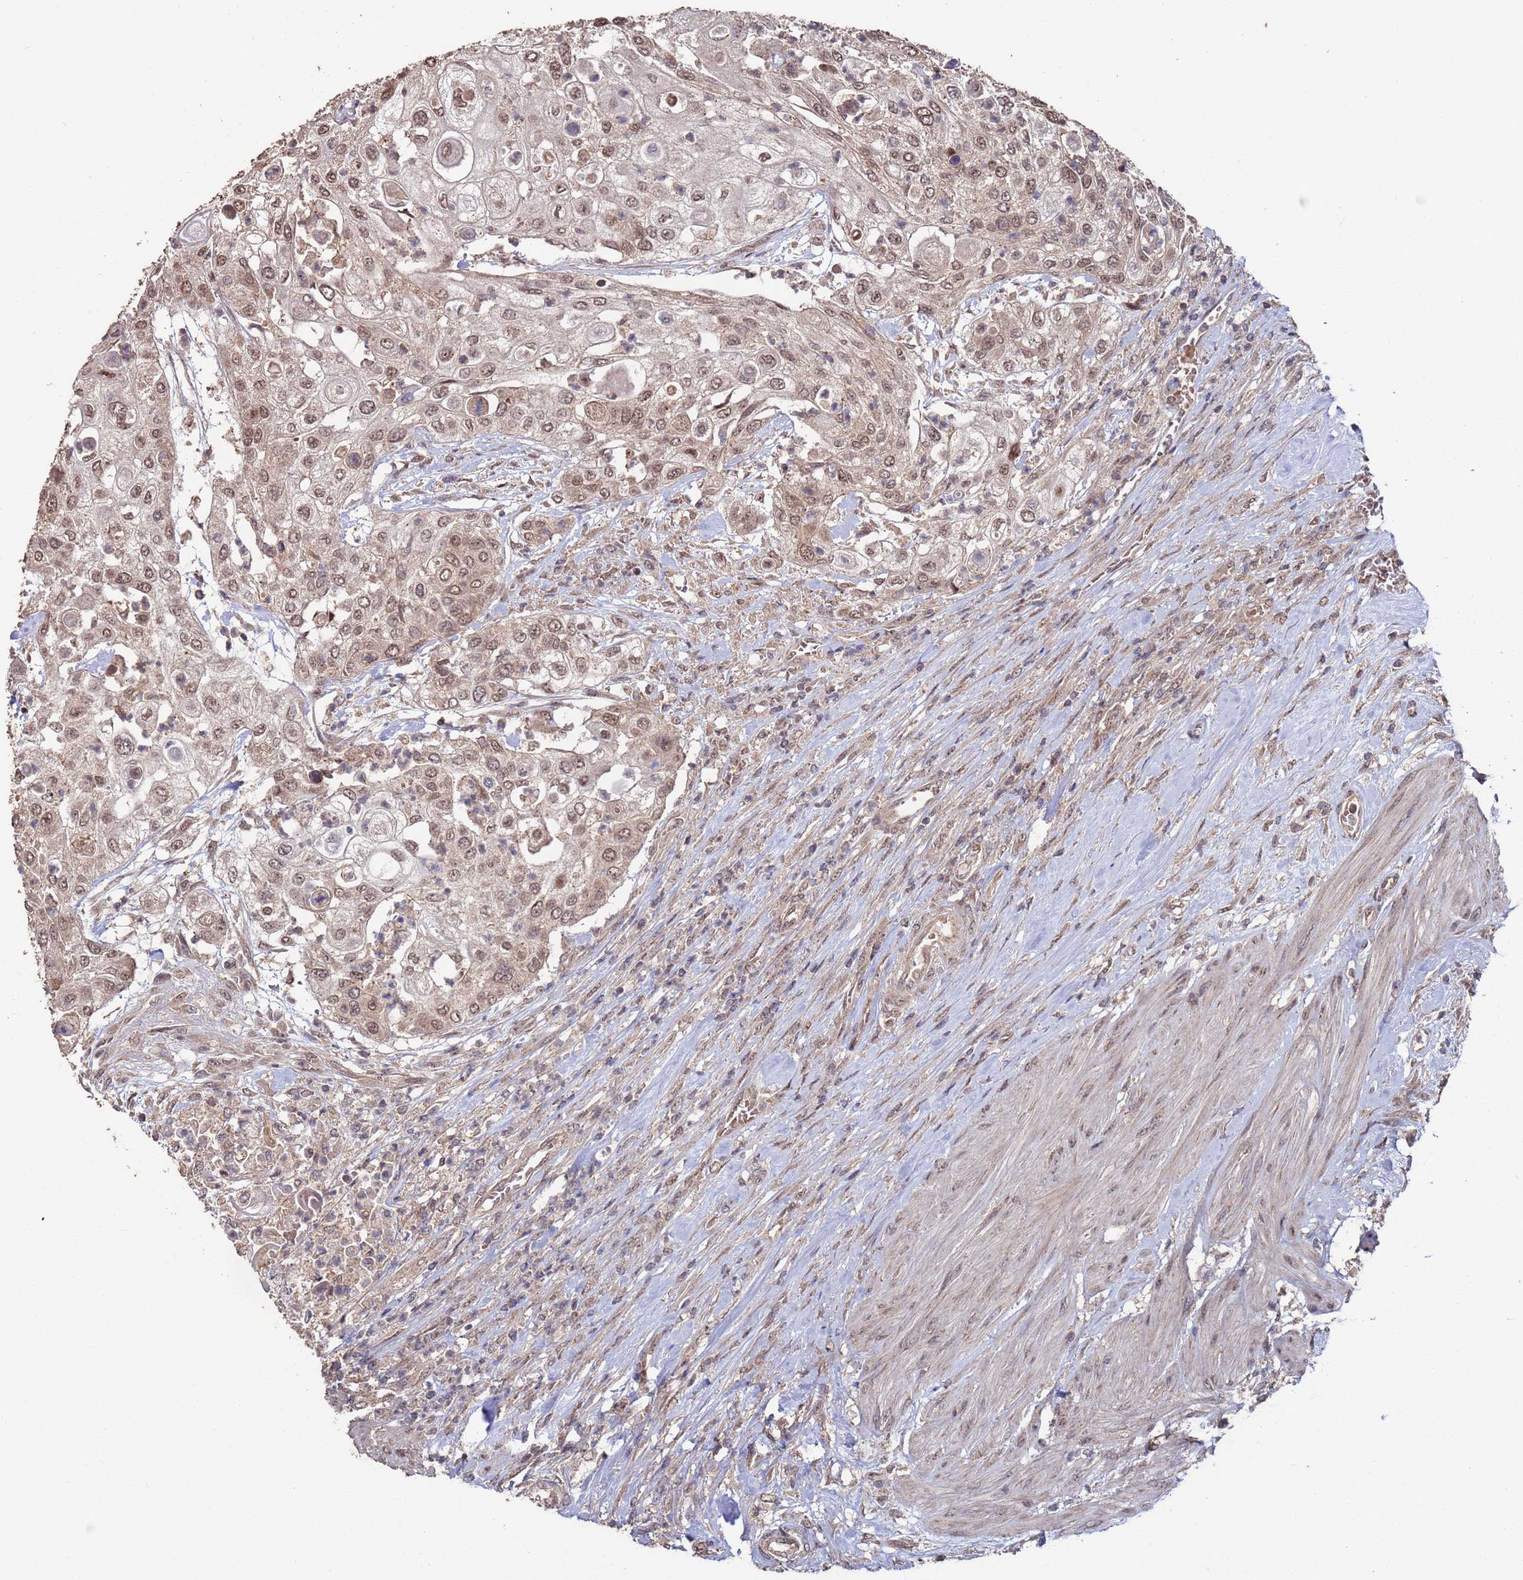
{"staining": {"intensity": "moderate", "quantity": ">75%", "location": "cytoplasmic/membranous,nuclear"}, "tissue": "urothelial cancer", "cell_type": "Tumor cells", "image_type": "cancer", "snomed": [{"axis": "morphology", "description": "Urothelial carcinoma, High grade"}, {"axis": "topography", "description": "Urinary bladder"}], "caption": "The image reveals immunohistochemical staining of high-grade urothelial carcinoma. There is moderate cytoplasmic/membranous and nuclear expression is present in about >75% of tumor cells.", "gene": "PRR7", "patient": {"sex": "female", "age": 79}}